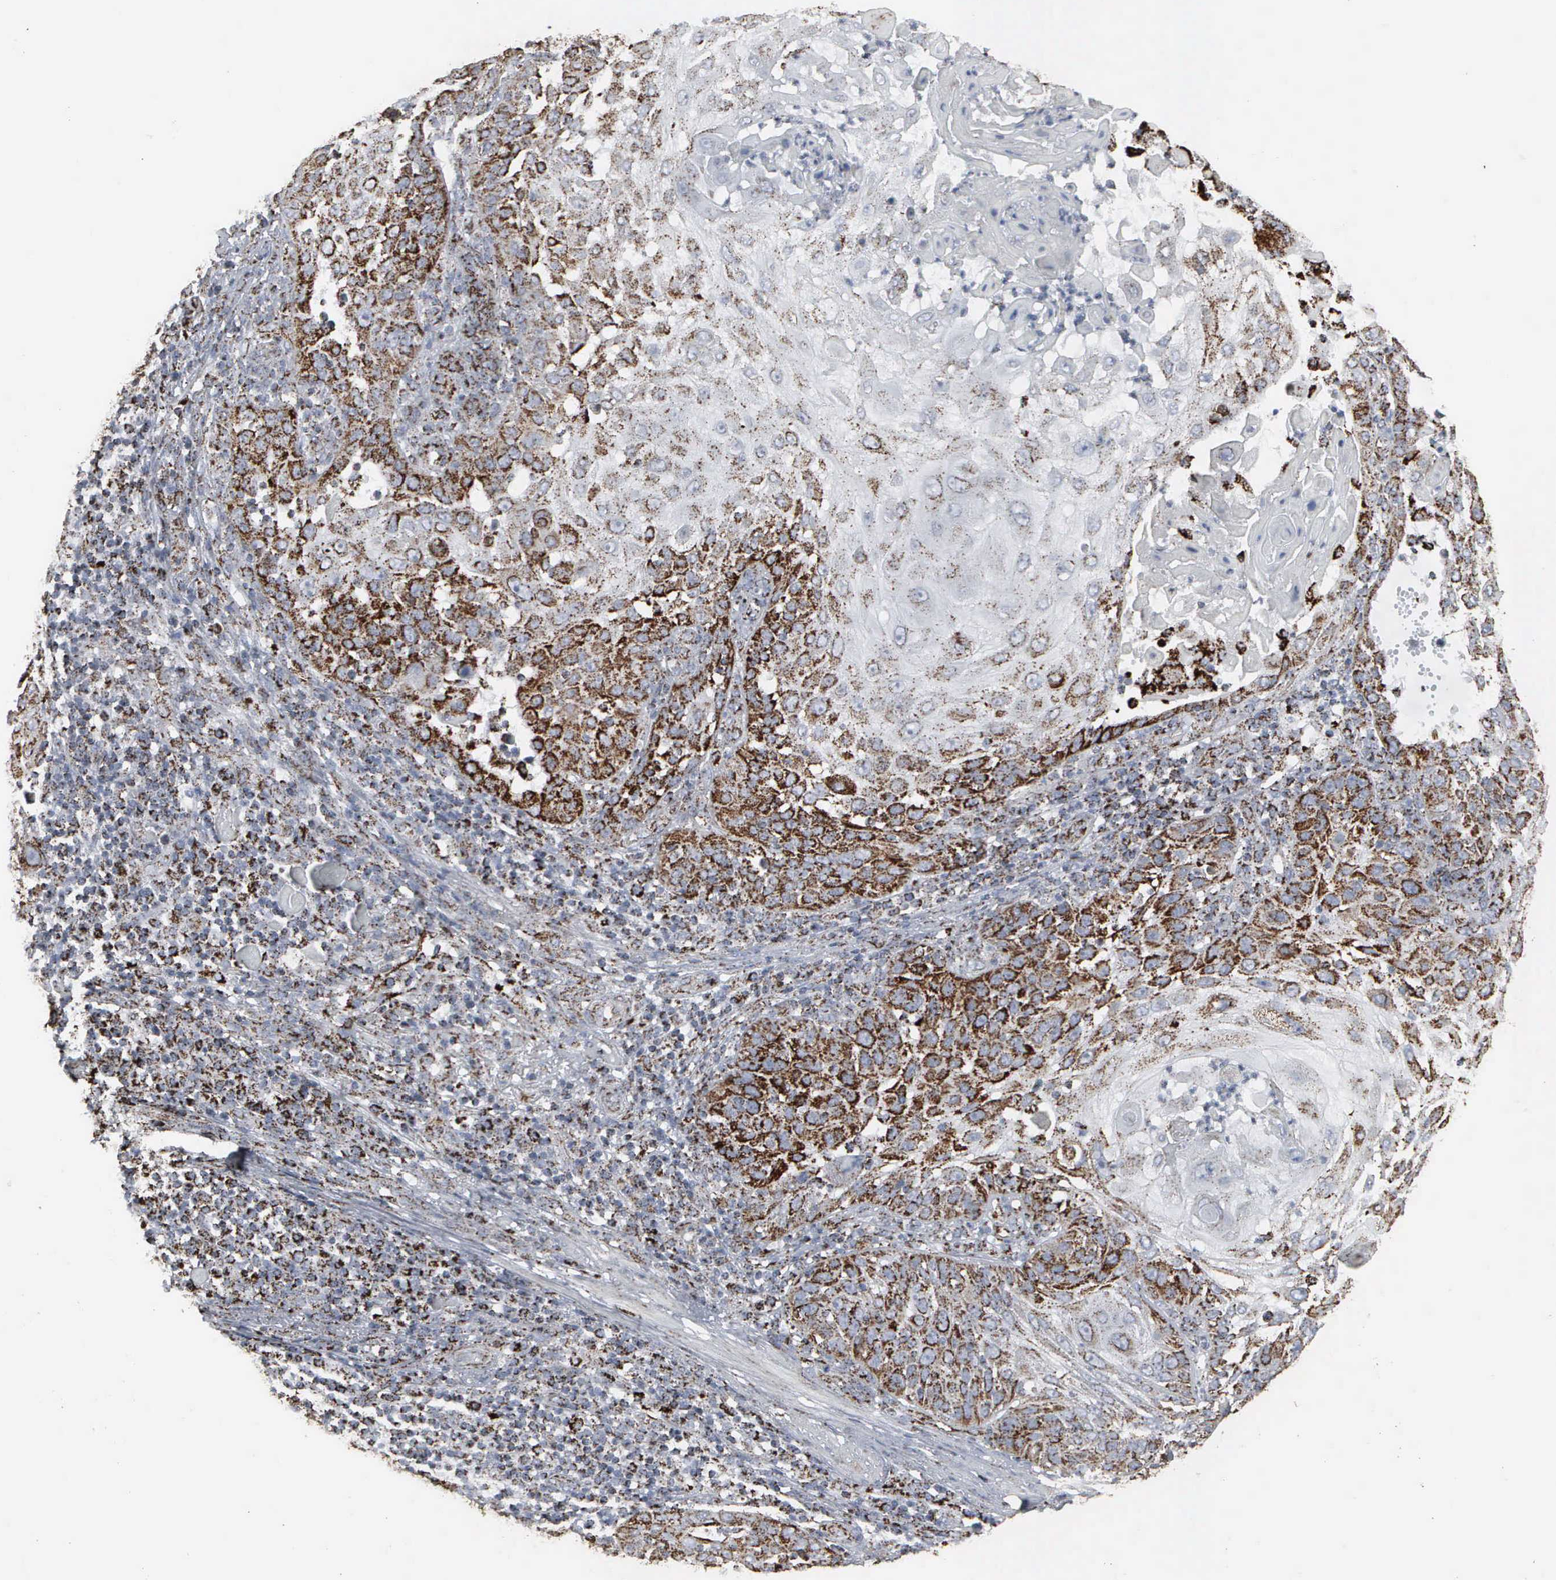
{"staining": {"intensity": "strong", "quantity": ">75%", "location": "cytoplasmic/membranous"}, "tissue": "skin cancer", "cell_type": "Tumor cells", "image_type": "cancer", "snomed": [{"axis": "morphology", "description": "Squamous cell carcinoma, NOS"}, {"axis": "topography", "description": "Skin"}], "caption": "IHC (DAB) staining of skin squamous cell carcinoma reveals strong cytoplasmic/membranous protein staining in approximately >75% of tumor cells.", "gene": "HSPA9", "patient": {"sex": "female", "age": 89}}